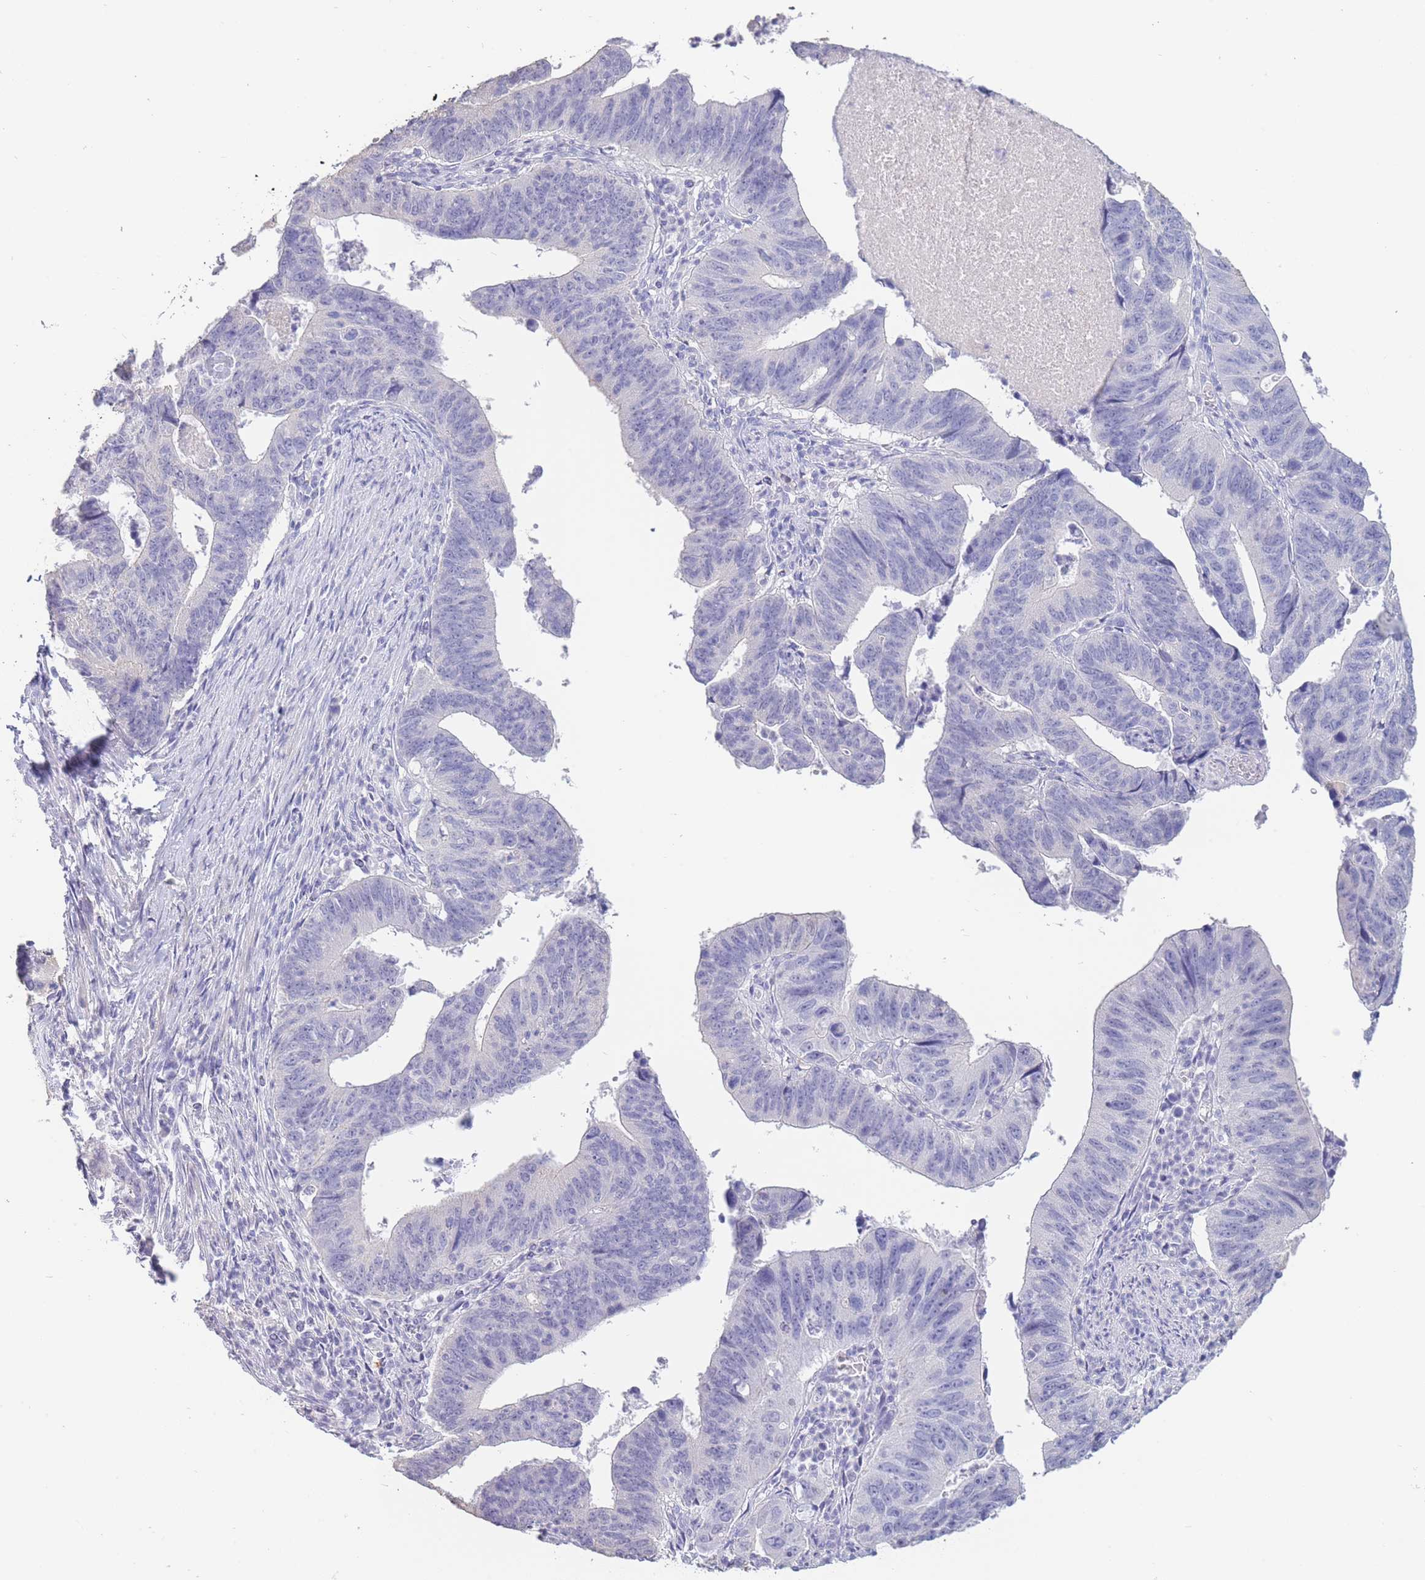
{"staining": {"intensity": "negative", "quantity": "none", "location": "none"}, "tissue": "stomach cancer", "cell_type": "Tumor cells", "image_type": "cancer", "snomed": [{"axis": "morphology", "description": "Adenocarcinoma, NOS"}, {"axis": "topography", "description": "Stomach"}], "caption": "Immunohistochemical staining of human stomach adenocarcinoma reveals no significant expression in tumor cells. (DAB (3,3'-diaminobenzidine) IHC visualized using brightfield microscopy, high magnification).", "gene": "CD37", "patient": {"sex": "male", "age": 59}}